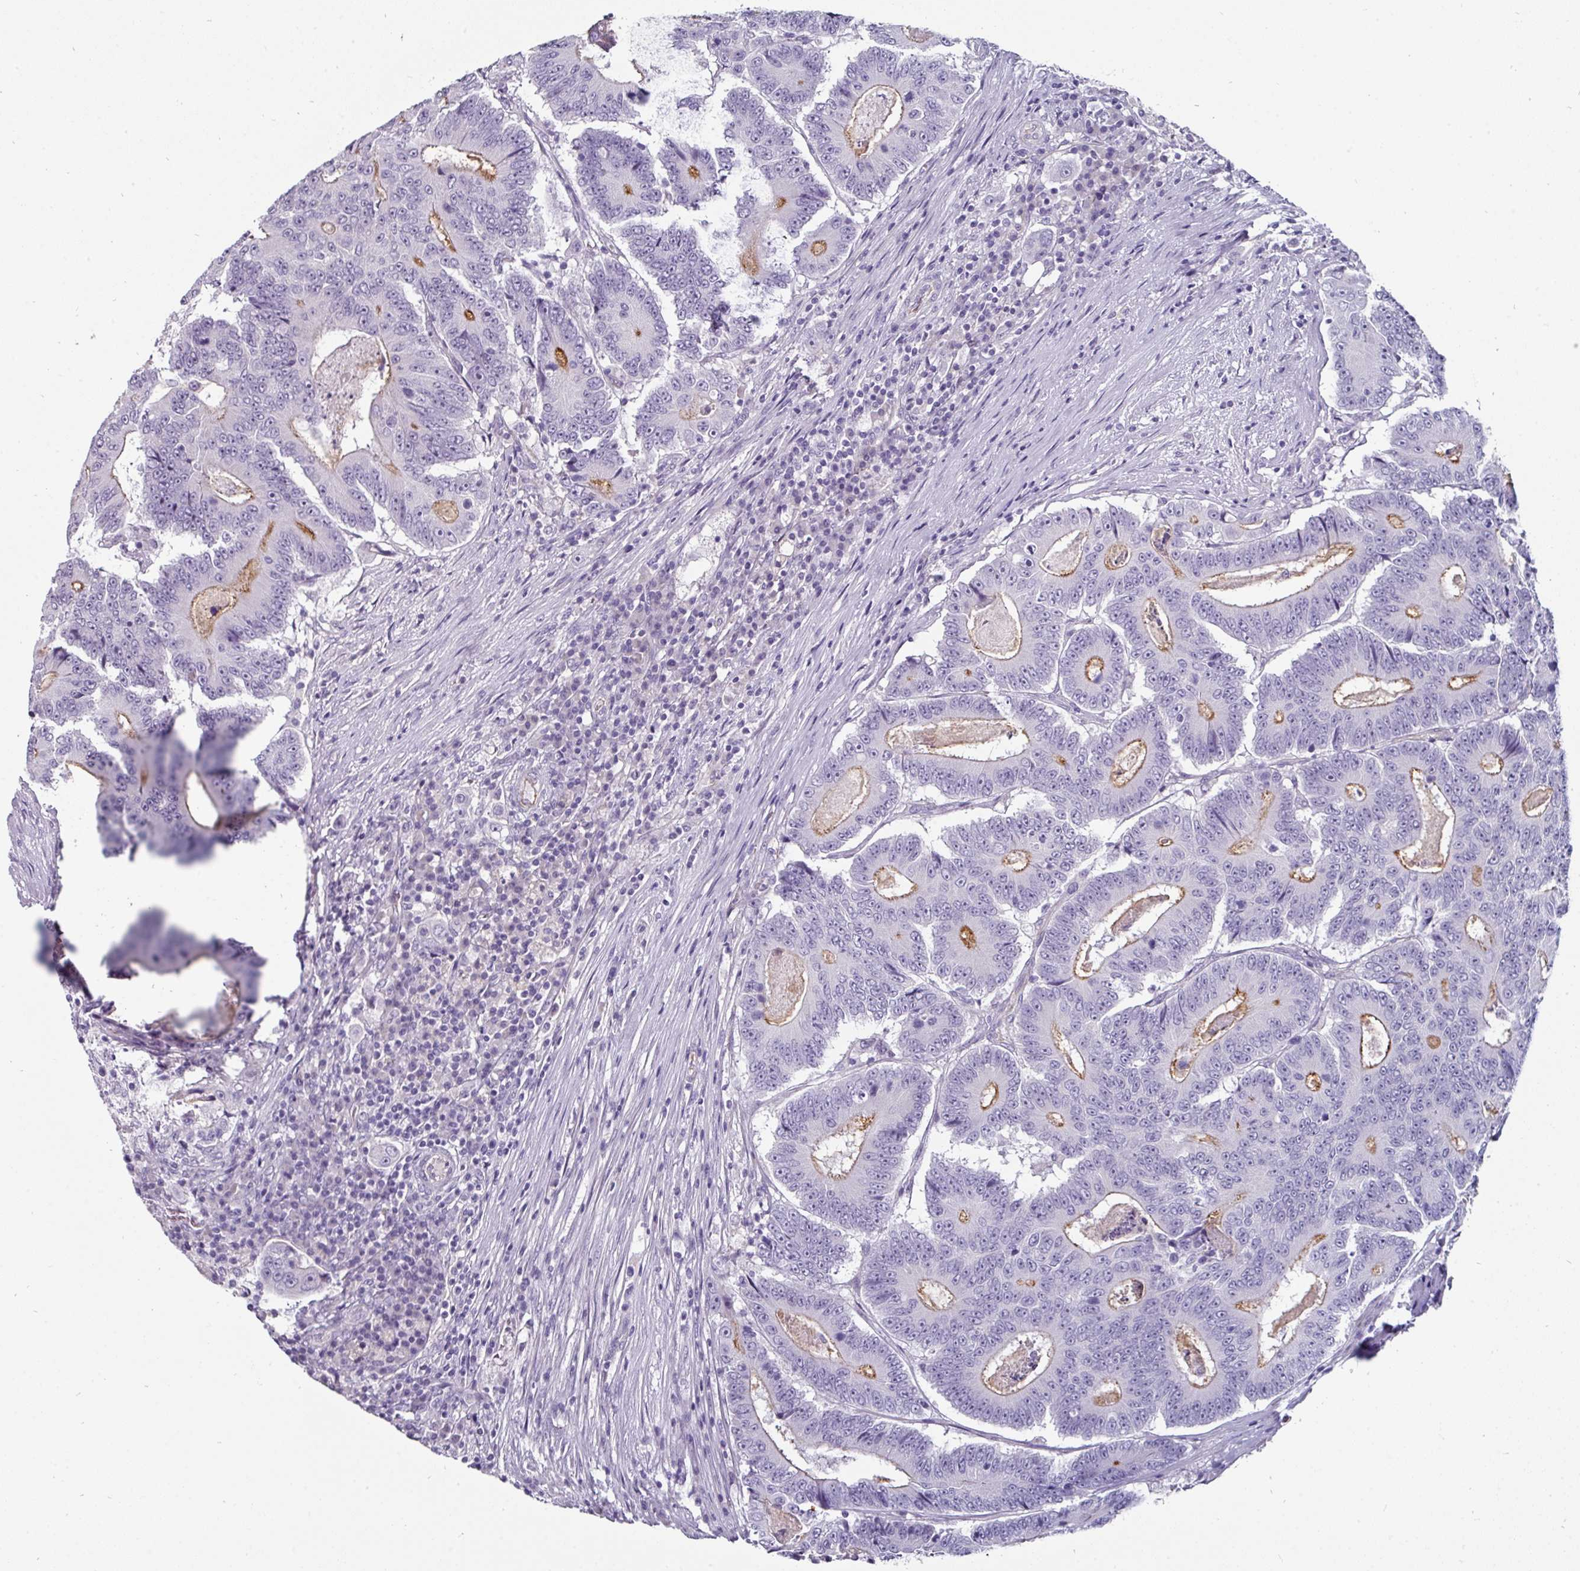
{"staining": {"intensity": "moderate", "quantity": "25%-75%", "location": "cytoplasmic/membranous"}, "tissue": "colorectal cancer", "cell_type": "Tumor cells", "image_type": "cancer", "snomed": [{"axis": "morphology", "description": "Adenocarcinoma, NOS"}, {"axis": "topography", "description": "Colon"}], "caption": "Brown immunohistochemical staining in human adenocarcinoma (colorectal) reveals moderate cytoplasmic/membranous staining in about 25%-75% of tumor cells. The protein is stained brown, and the nuclei are stained in blue (DAB IHC with brightfield microscopy, high magnification).", "gene": "EYA3", "patient": {"sex": "male", "age": 83}}